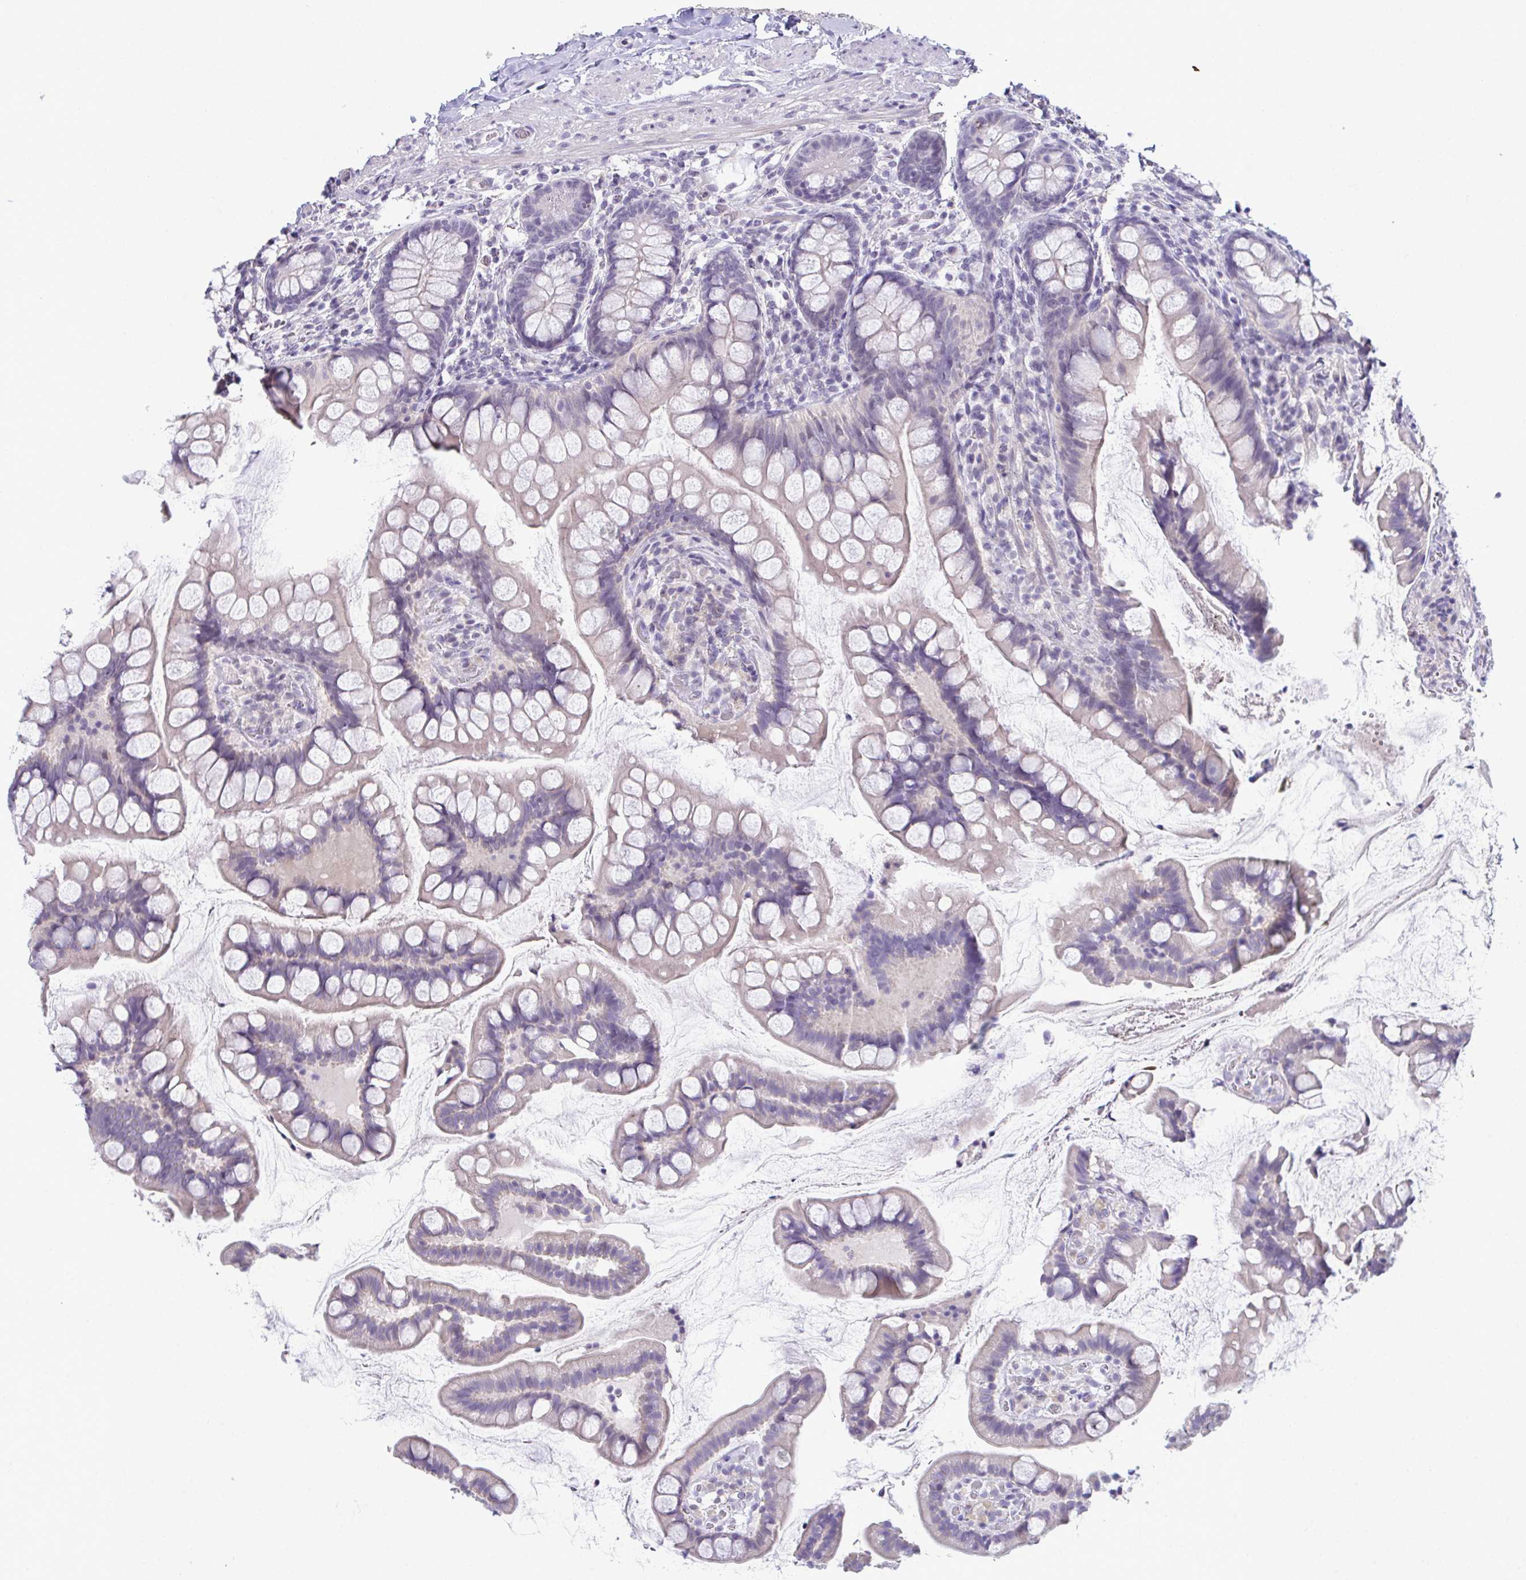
{"staining": {"intensity": "negative", "quantity": "none", "location": "none"}, "tissue": "small intestine", "cell_type": "Glandular cells", "image_type": "normal", "snomed": [{"axis": "morphology", "description": "Normal tissue, NOS"}, {"axis": "topography", "description": "Small intestine"}], "caption": "Immunohistochemistry (IHC) image of normal small intestine: small intestine stained with DAB (3,3'-diaminobenzidine) demonstrates no significant protein positivity in glandular cells.", "gene": "ATP6V0D2", "patient": {"sex": "male", "age": 70}}